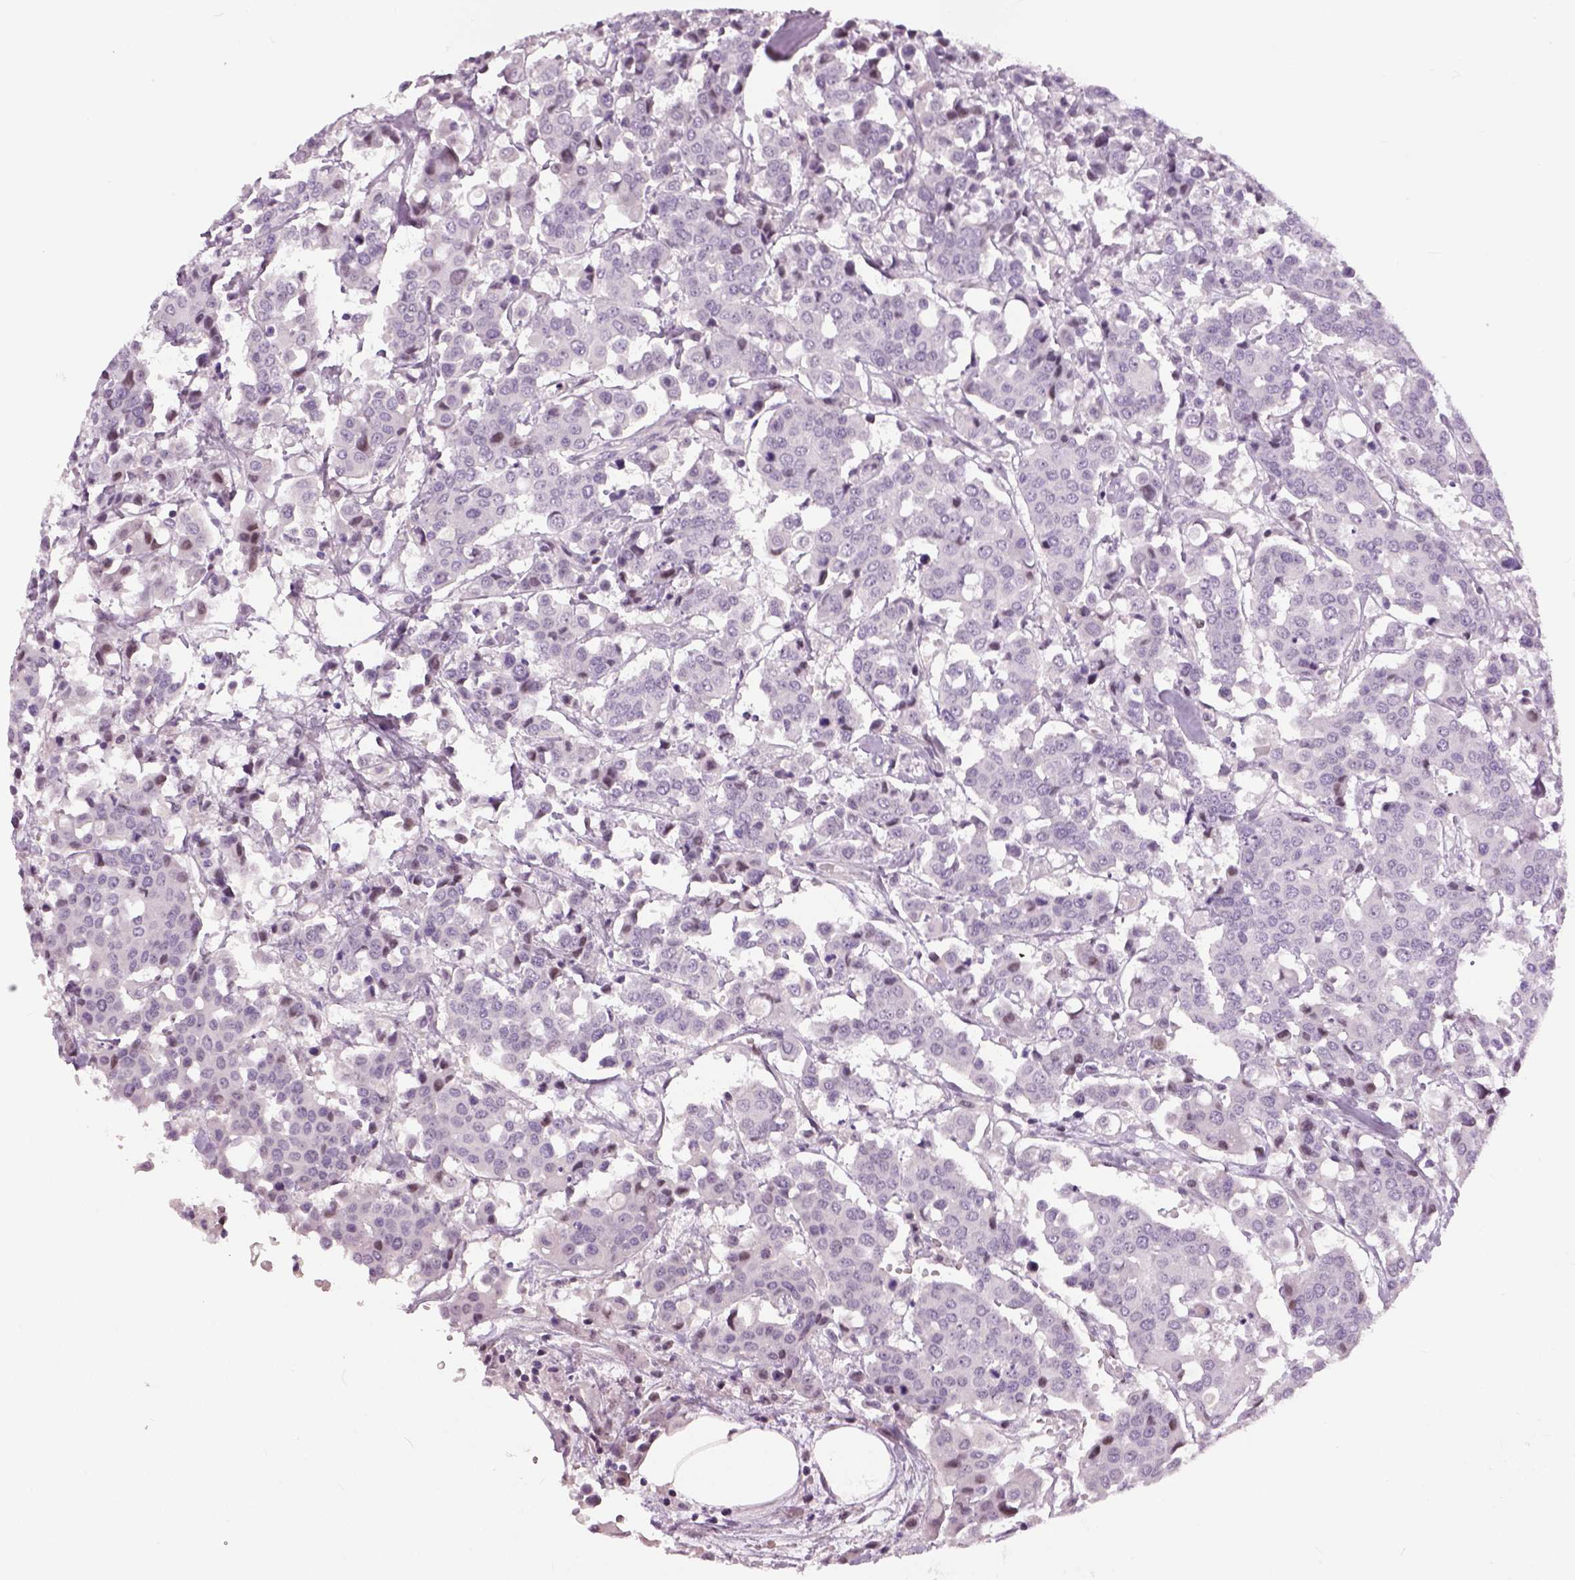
{"staining": {"intensity": "negative", "quantity": "none", "location": "none"}, "tissue": "carcinoid", "cell_type": "Tumor cells", "image_type": "cancer", "snomed": [{"axis": "morphology", "description": "Carcinoid, malignant, NOS"}, {"axis": "topography", "description": "Colon"}], "caption": "Carcinoid stained for a protein using immunohistochemistry (IHC) displays no staining tumor cells.", "gene": "NECAB1", "patient": {"sex": "male", "age": 81}}